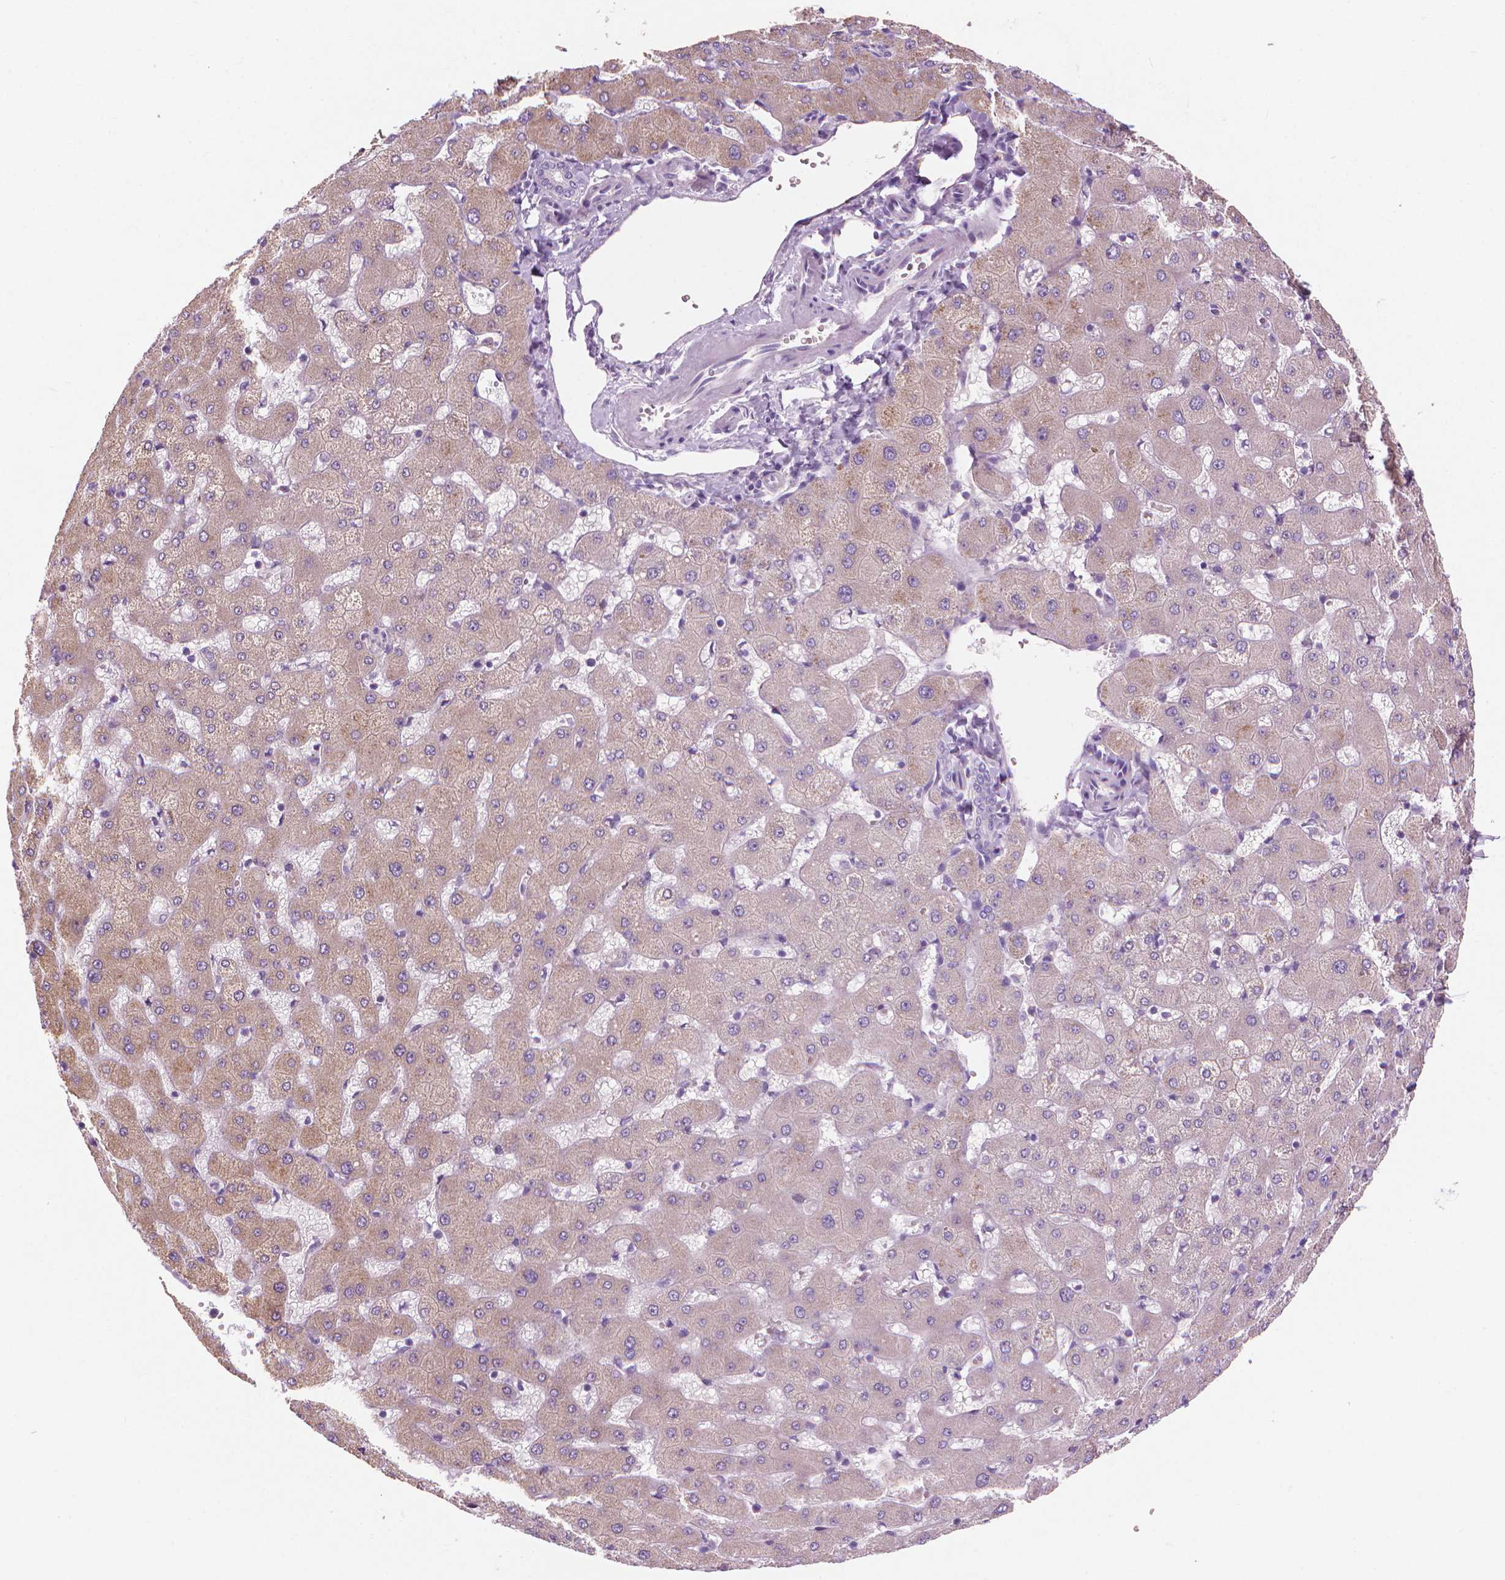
{"staining": {"intensity": "negative", "quantity": "none", "location": "none"}, "tissue": "liver", "cell_type": "Cholangiocytes", "image_type": "normal", "snomed": [{"axis": "morphology", "description": "Normal tissue, NOS"}, {"axis": "topography", "description": "Liver"}], "caption": "Unremarkable liver was stained to show a protein in brown. There is no significant positivity in cholangiocytes.", "gene": "RIIAD1", "patient": {"sex": "female", "age": 63}}